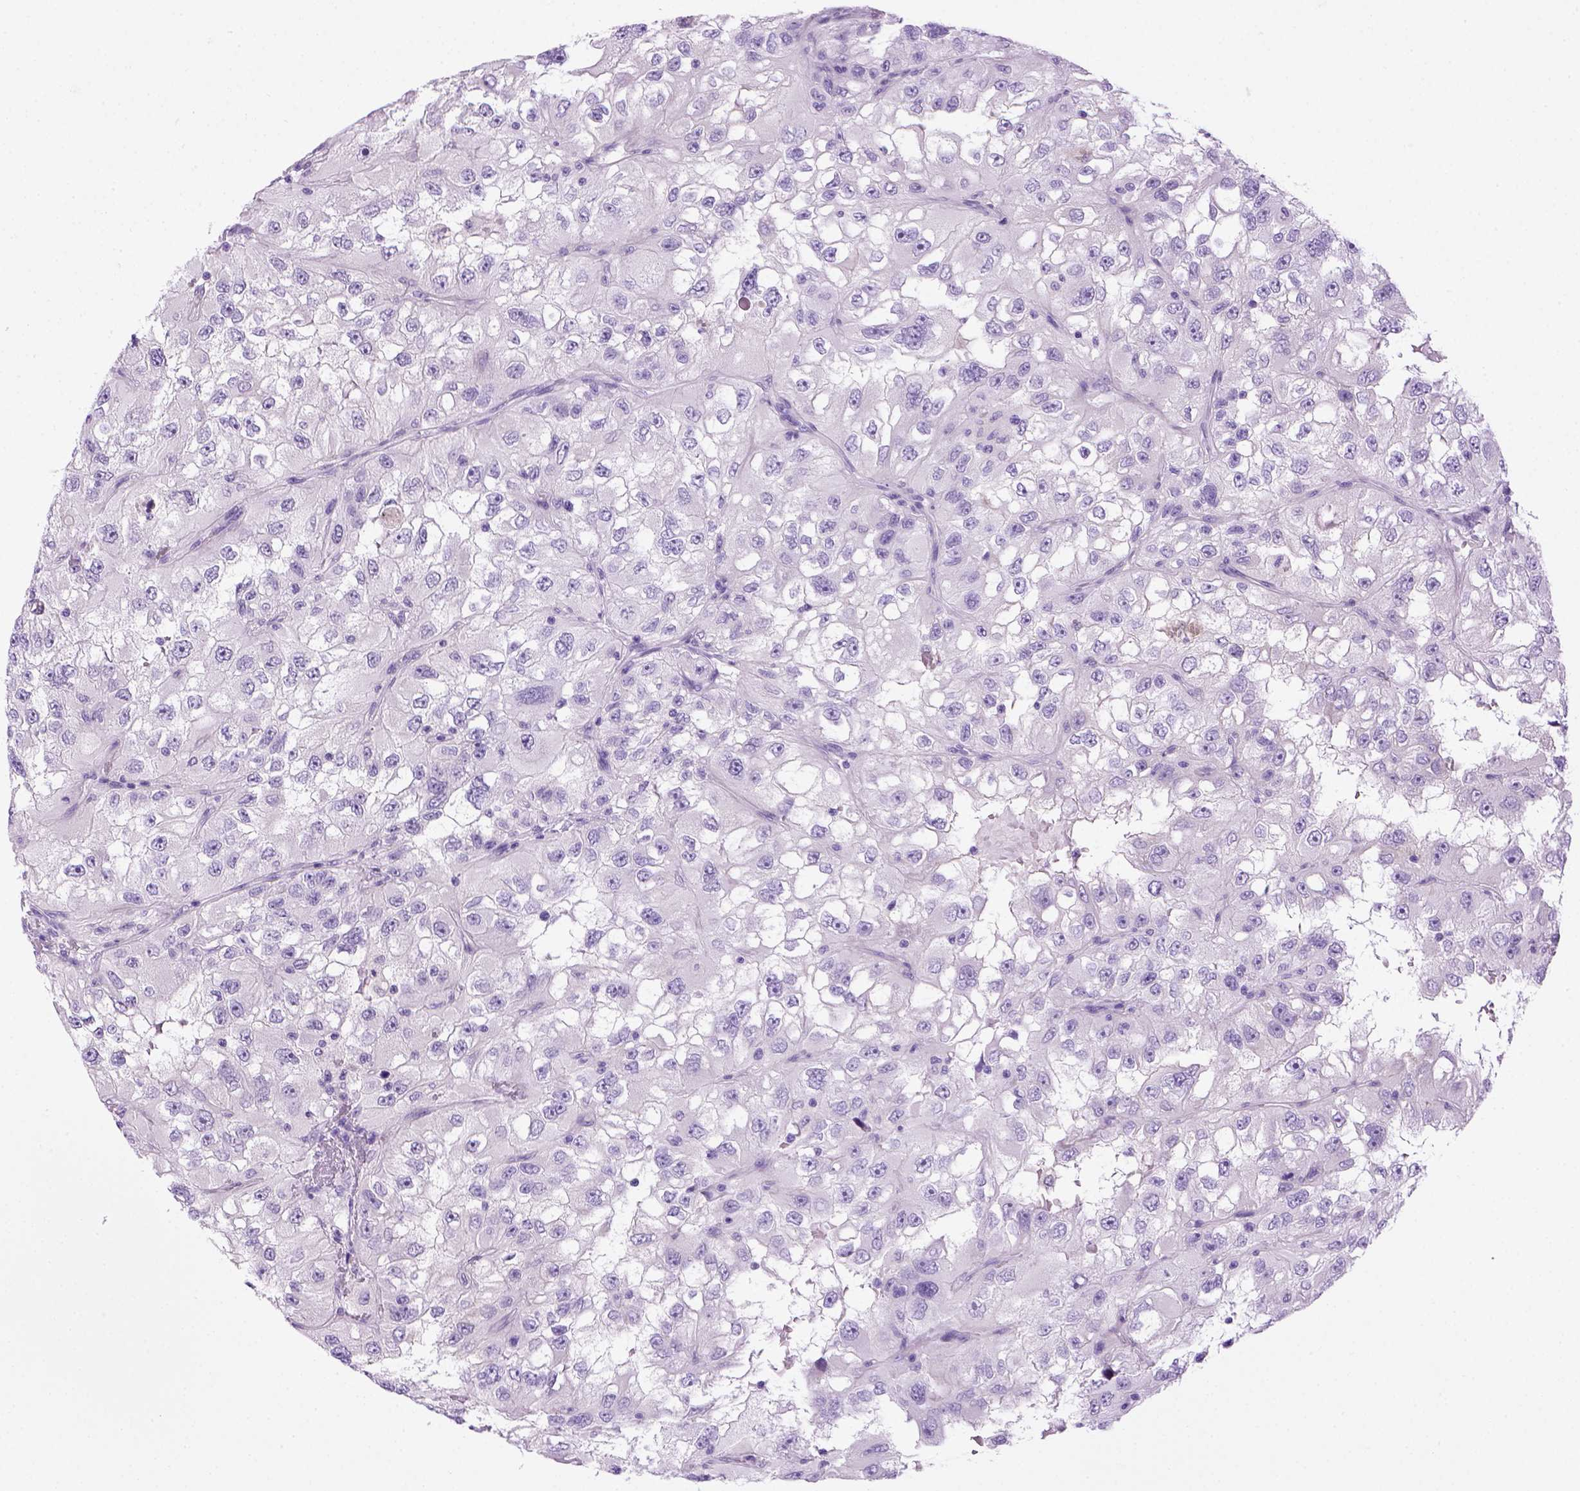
{"staining": {"intensity": "negative", "quantity": "none", "location": "none"}, "tissue": "renal cancer", "cell_type": "Tumor cells", "image_type": "cancer", "snomed": [{"axis": "morphology", "description": "Adenocarcinoma, NOS"}, {"axis": "topography", "description": "Kidney"}], "caption": "Immunohistochemistry histopathology image of neoplastic tissue: renal cancer stained with DAB displays no significant protein staining in tumor cells.", "gene": "SGCG", "patient": {"sex": "male", "age": 64}}